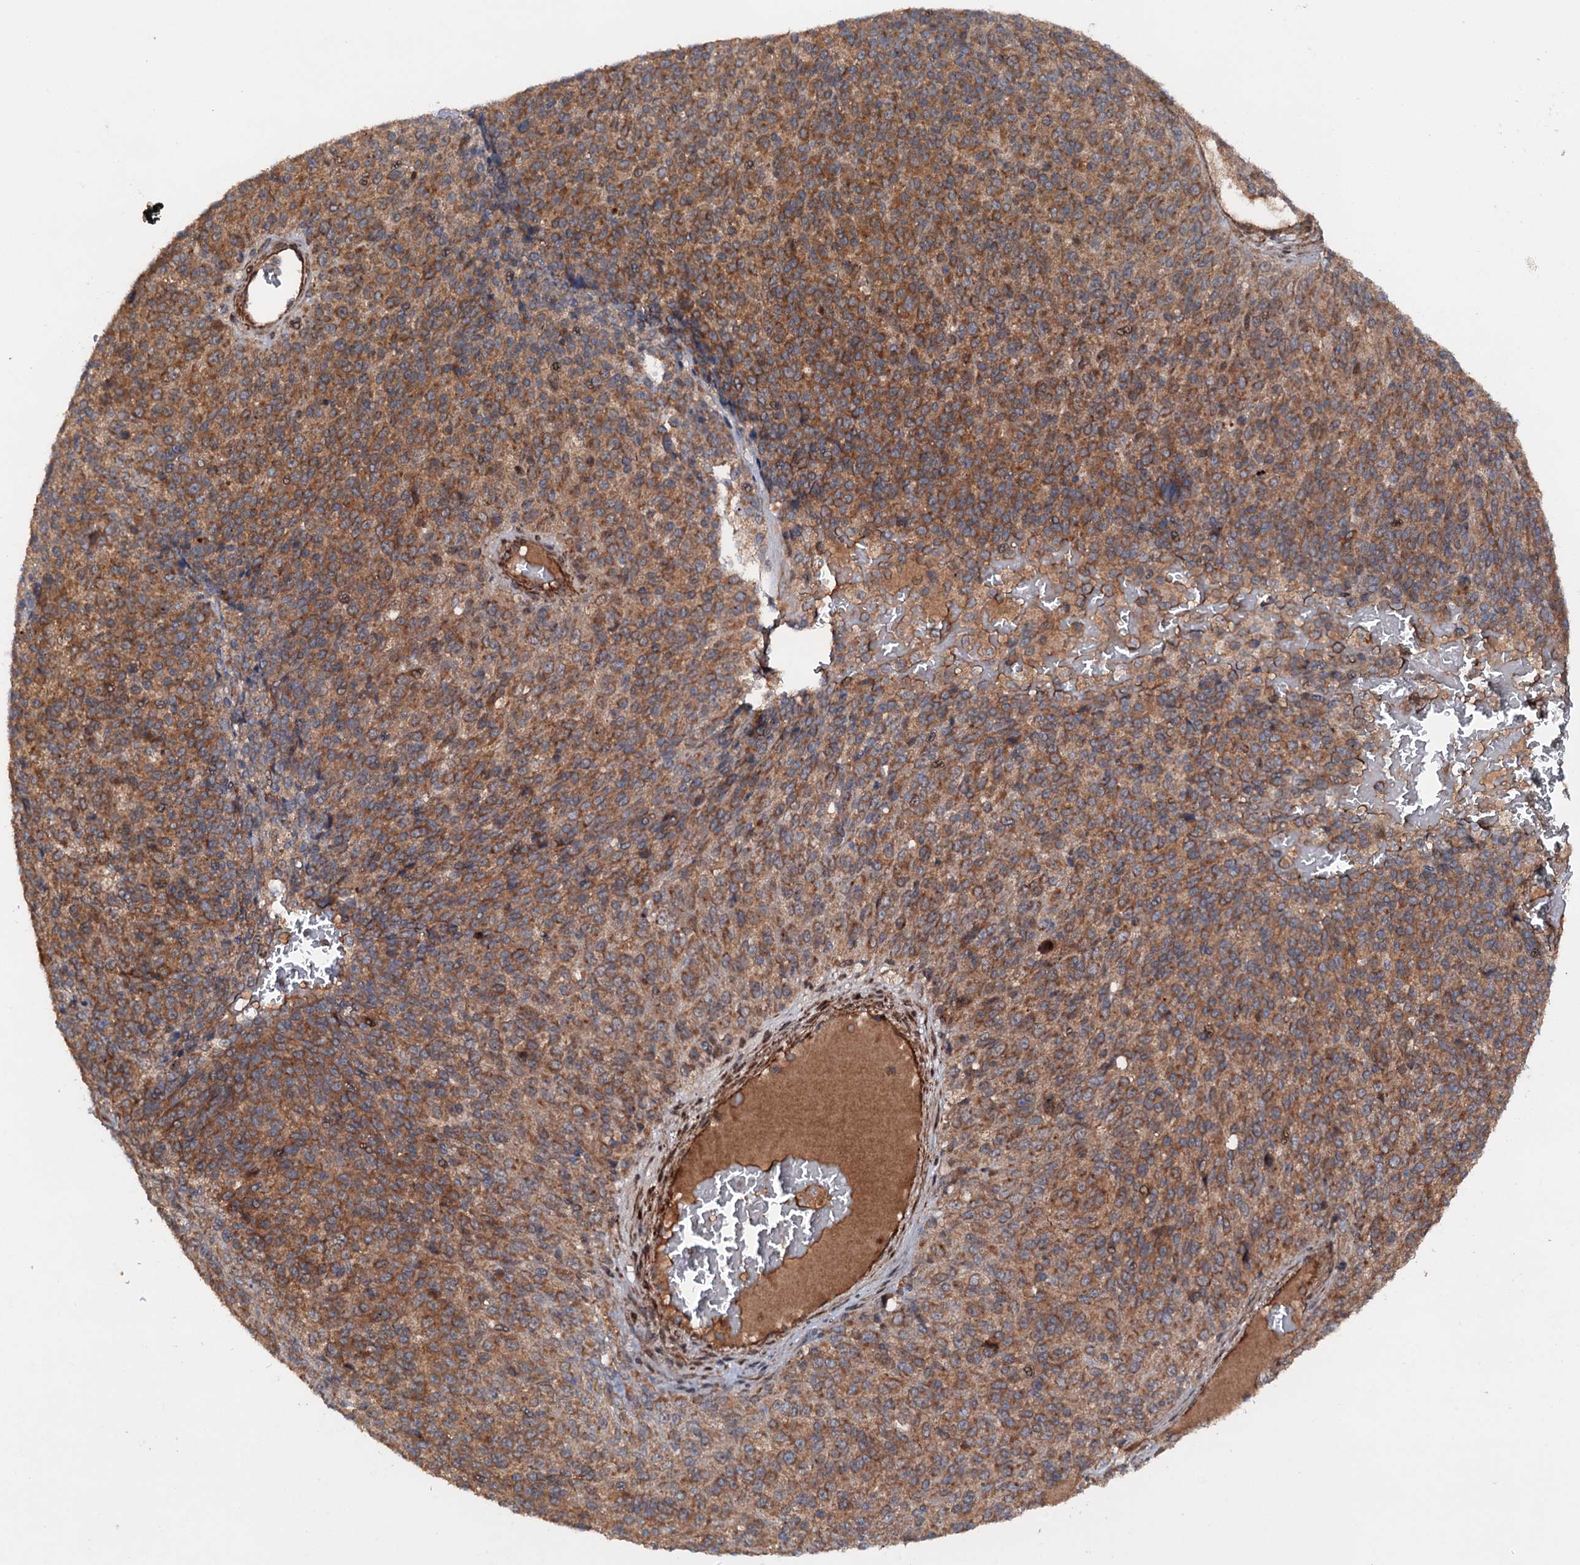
{"staining": {"intensity": "strong", "quantity": "25%-75%", "location": "cytoplasmic/membranous"}, "tissue": "melanoma", "cell_type": "Tumor cells", "image_type": "cancer", "snomed": [{"axis": "morphology", "description": "Malignant melanoma, Metastatic site"}, {"axis": "topography", "description": "Brain"}], "caption": "A photomicrograph of melanoma stained for a protein shows strong cytoplasmic/membranous brown staining in tumor cells. (Stains: DAB (3,3'-diaminobenzidine) in brown, nuclei in blue, Microscopy: brightfield microscopy at high magnification).", "gene": "ADGRG4", "patient": {"sex": "female", "age": 56}}